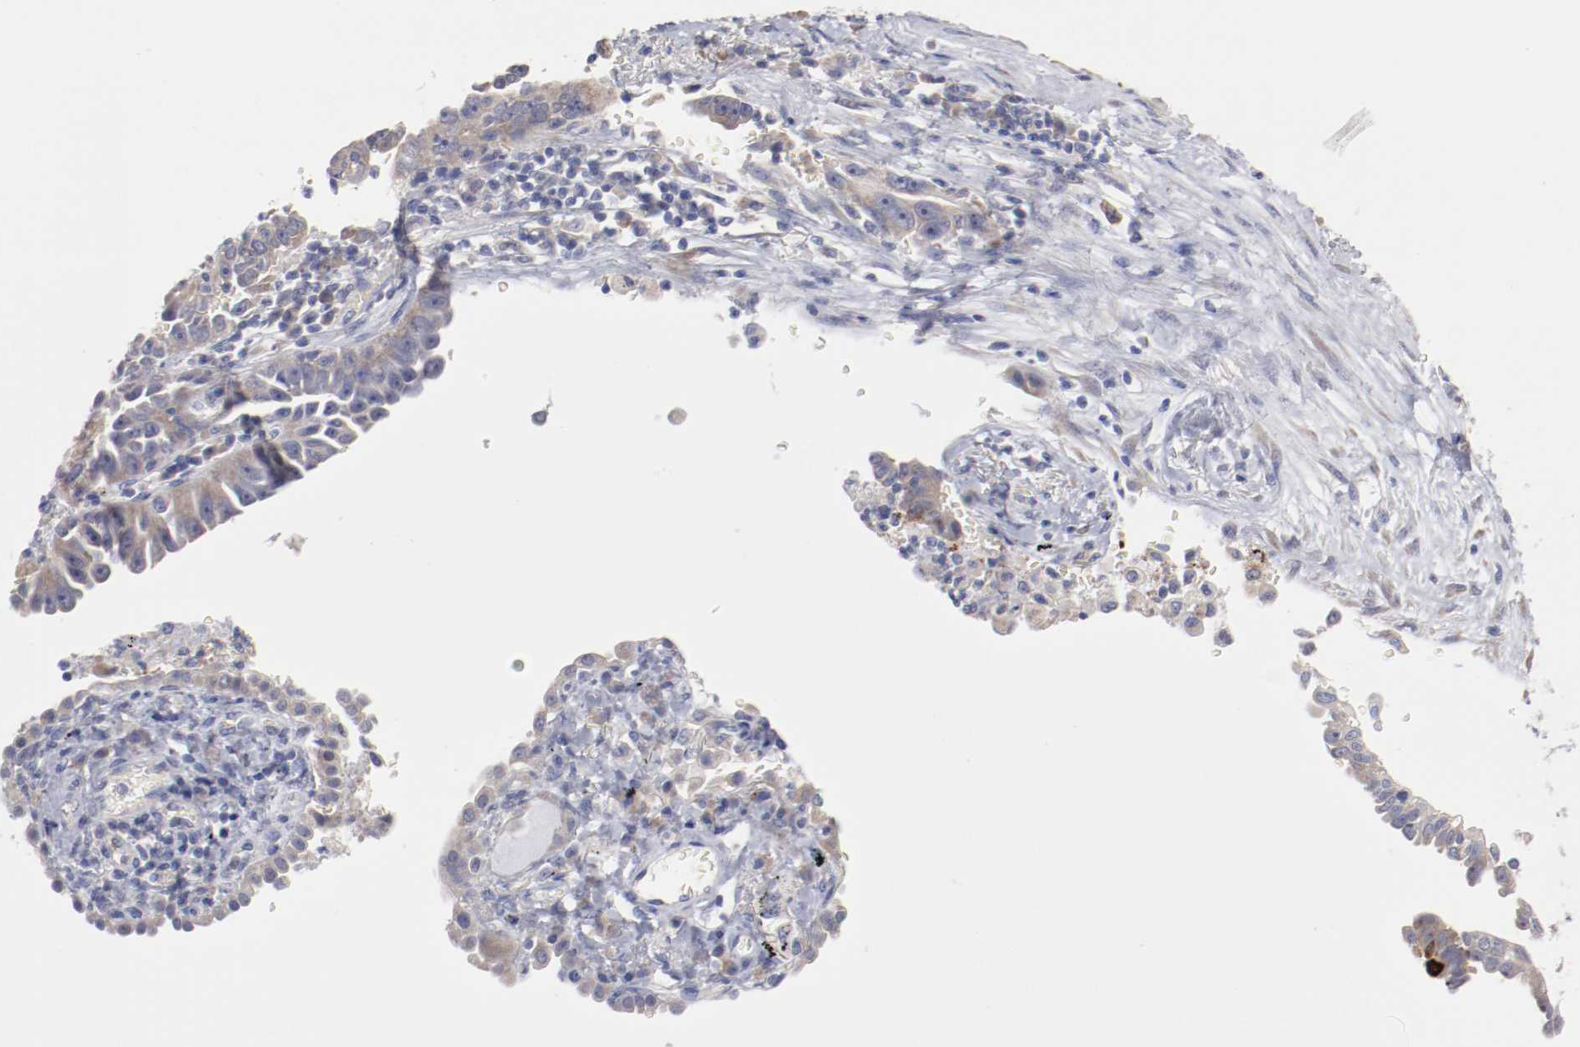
{"staining": {"intensity": "weak", "quantity": ">75%", "location": "cytoplasmic/membranous"}, "tissue": "lung cancer", "cell_type": "Tumor cells", "image_type": "cancer", "snomed": [{"axis": "morphology", "description": "Adenocarcinoma, NOS"}, {"axis": "topography", "description": "Lung"}], "caption": "This micrograph demonstrates immunohistochemistry (IHC) staining of human lung cancer, with low weak cytoplasmic/membranous positivity in approximately >75% of tumor cells.", "gene": "CPE", "patient": {"sex": "female", "age": 64}}